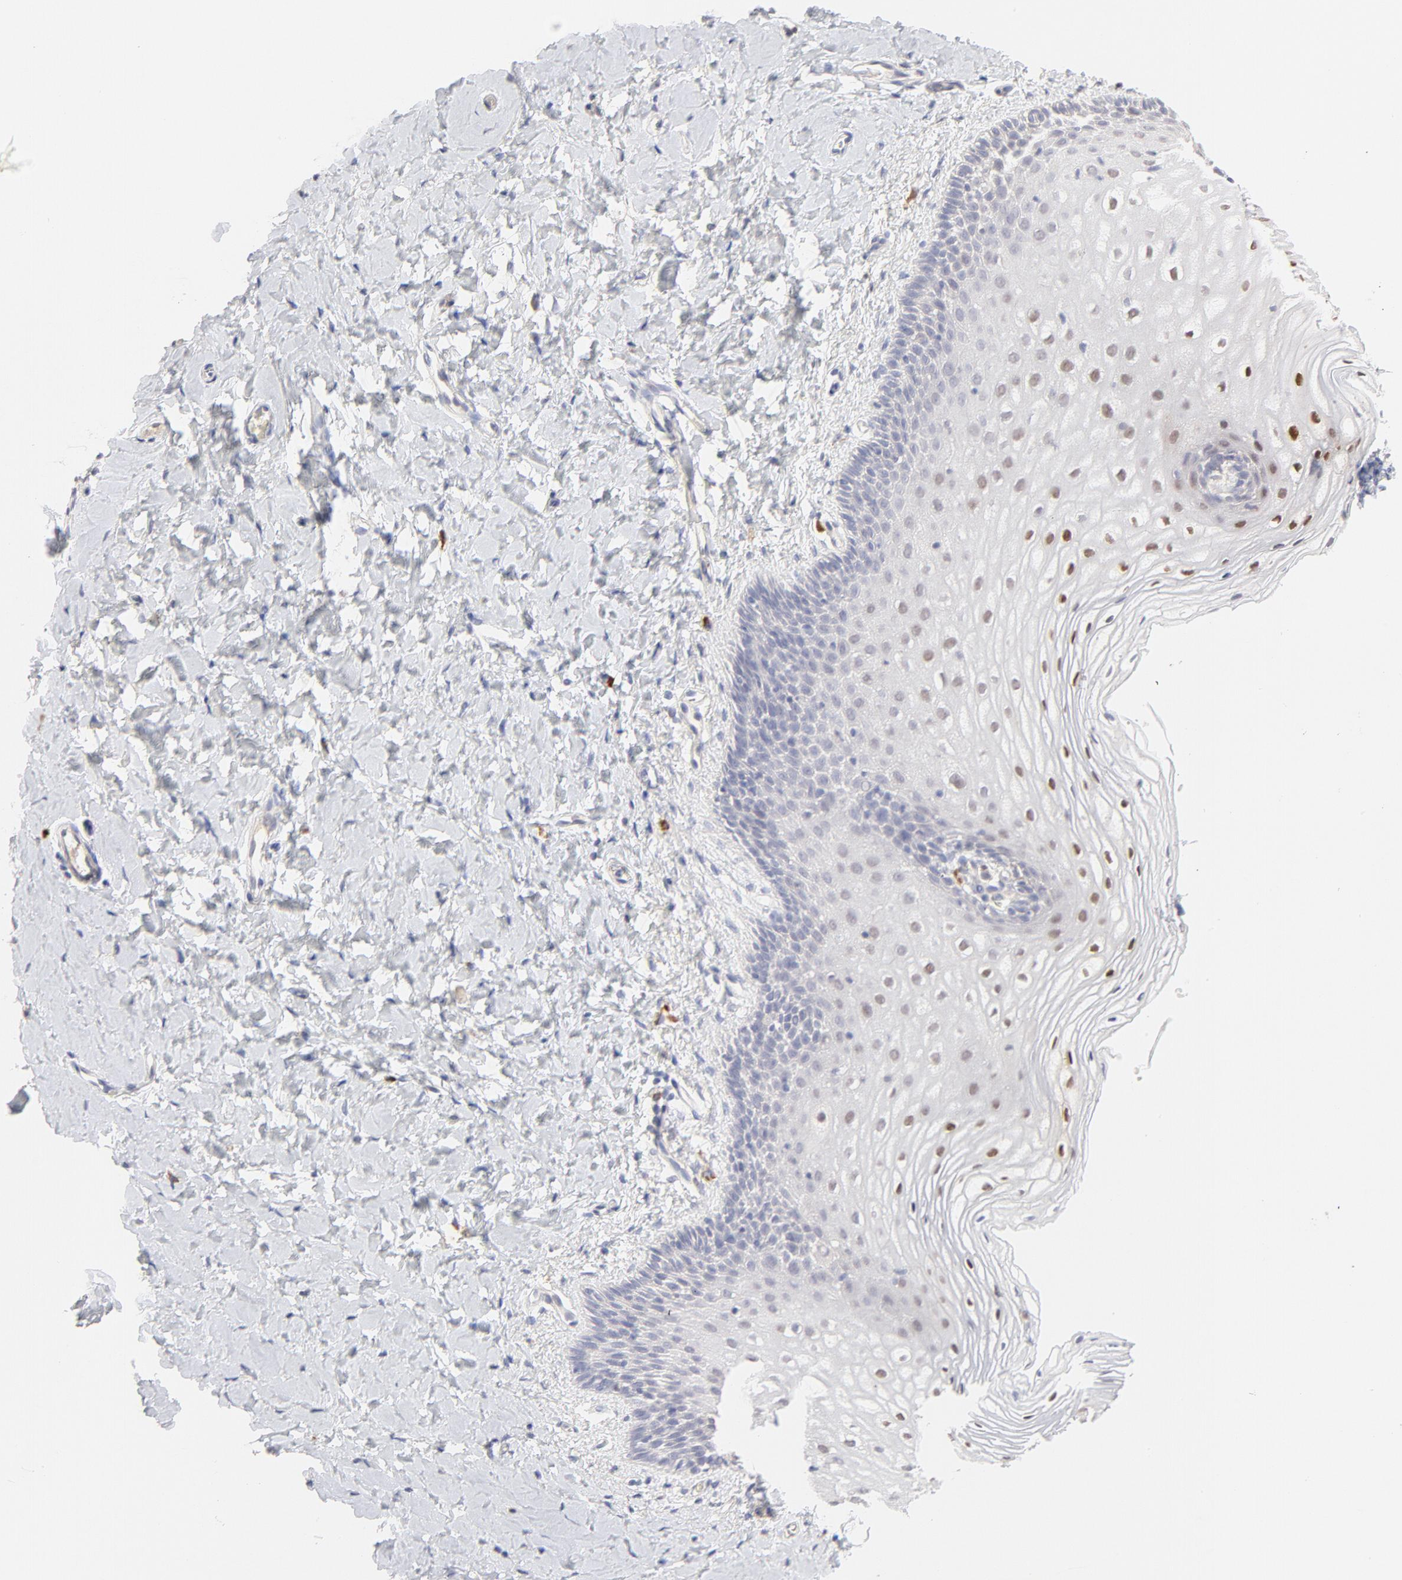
{"staining": {"intensity": "moderate", "quantity": "25%-75%", "location": "nuclear"}, "tissue": "vagina", "cell_type": "Squamous epithelial cells", "image_type": "normal", "snomed": [{"axis": "morphology", "description": "Normal tissue, NOS"}, {"axis": "topography", "description": "Vagina"}], "caption": "Protein analysis of unremarkable vagina reveals moderate nuclear positivity in about 25%-75% of squamous epithelial cells. (IHC, brightfield microscopy, high magnification).", "gene": "ELF3", "patient": {"sex": "female", "age": 55}}